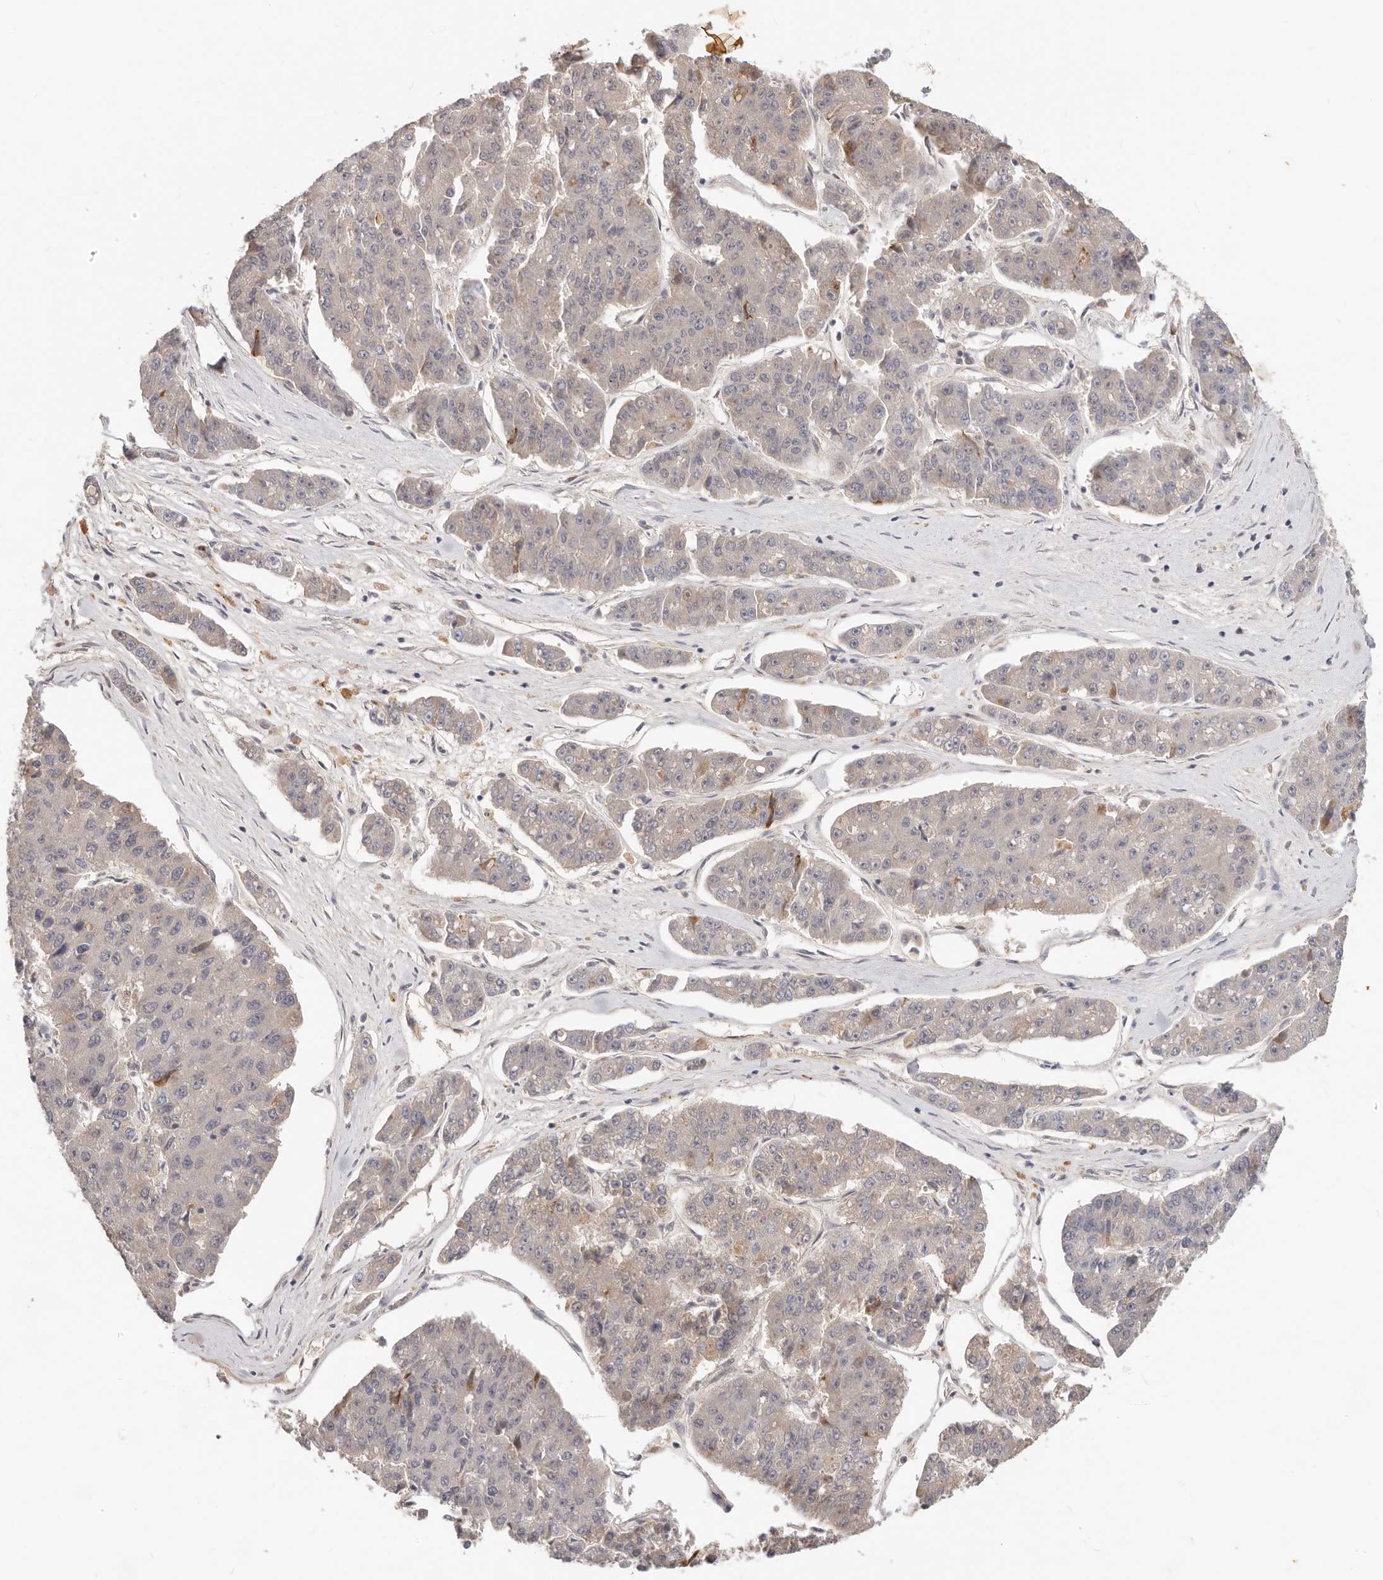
{"staining": {"intensity": "negative", "quantity": "none", "location": "none"}, "tissue": "pancreatic cancer", "cell_type": "Tumor cells", "image_type": "cancer", "snomed": [{"axis": "morphology", "description": "Adenocarcinoma, NOS"}, {"axis": "topography", "description": "Pancreas"}], "caption": "Human adenocarcinoma (pancreatic) stained for a protein using immunohistochemistry (IHC) reveals no expression in tumor cells.", "gene": "USP49", "patient": {"sex": "male", "age": 50}}